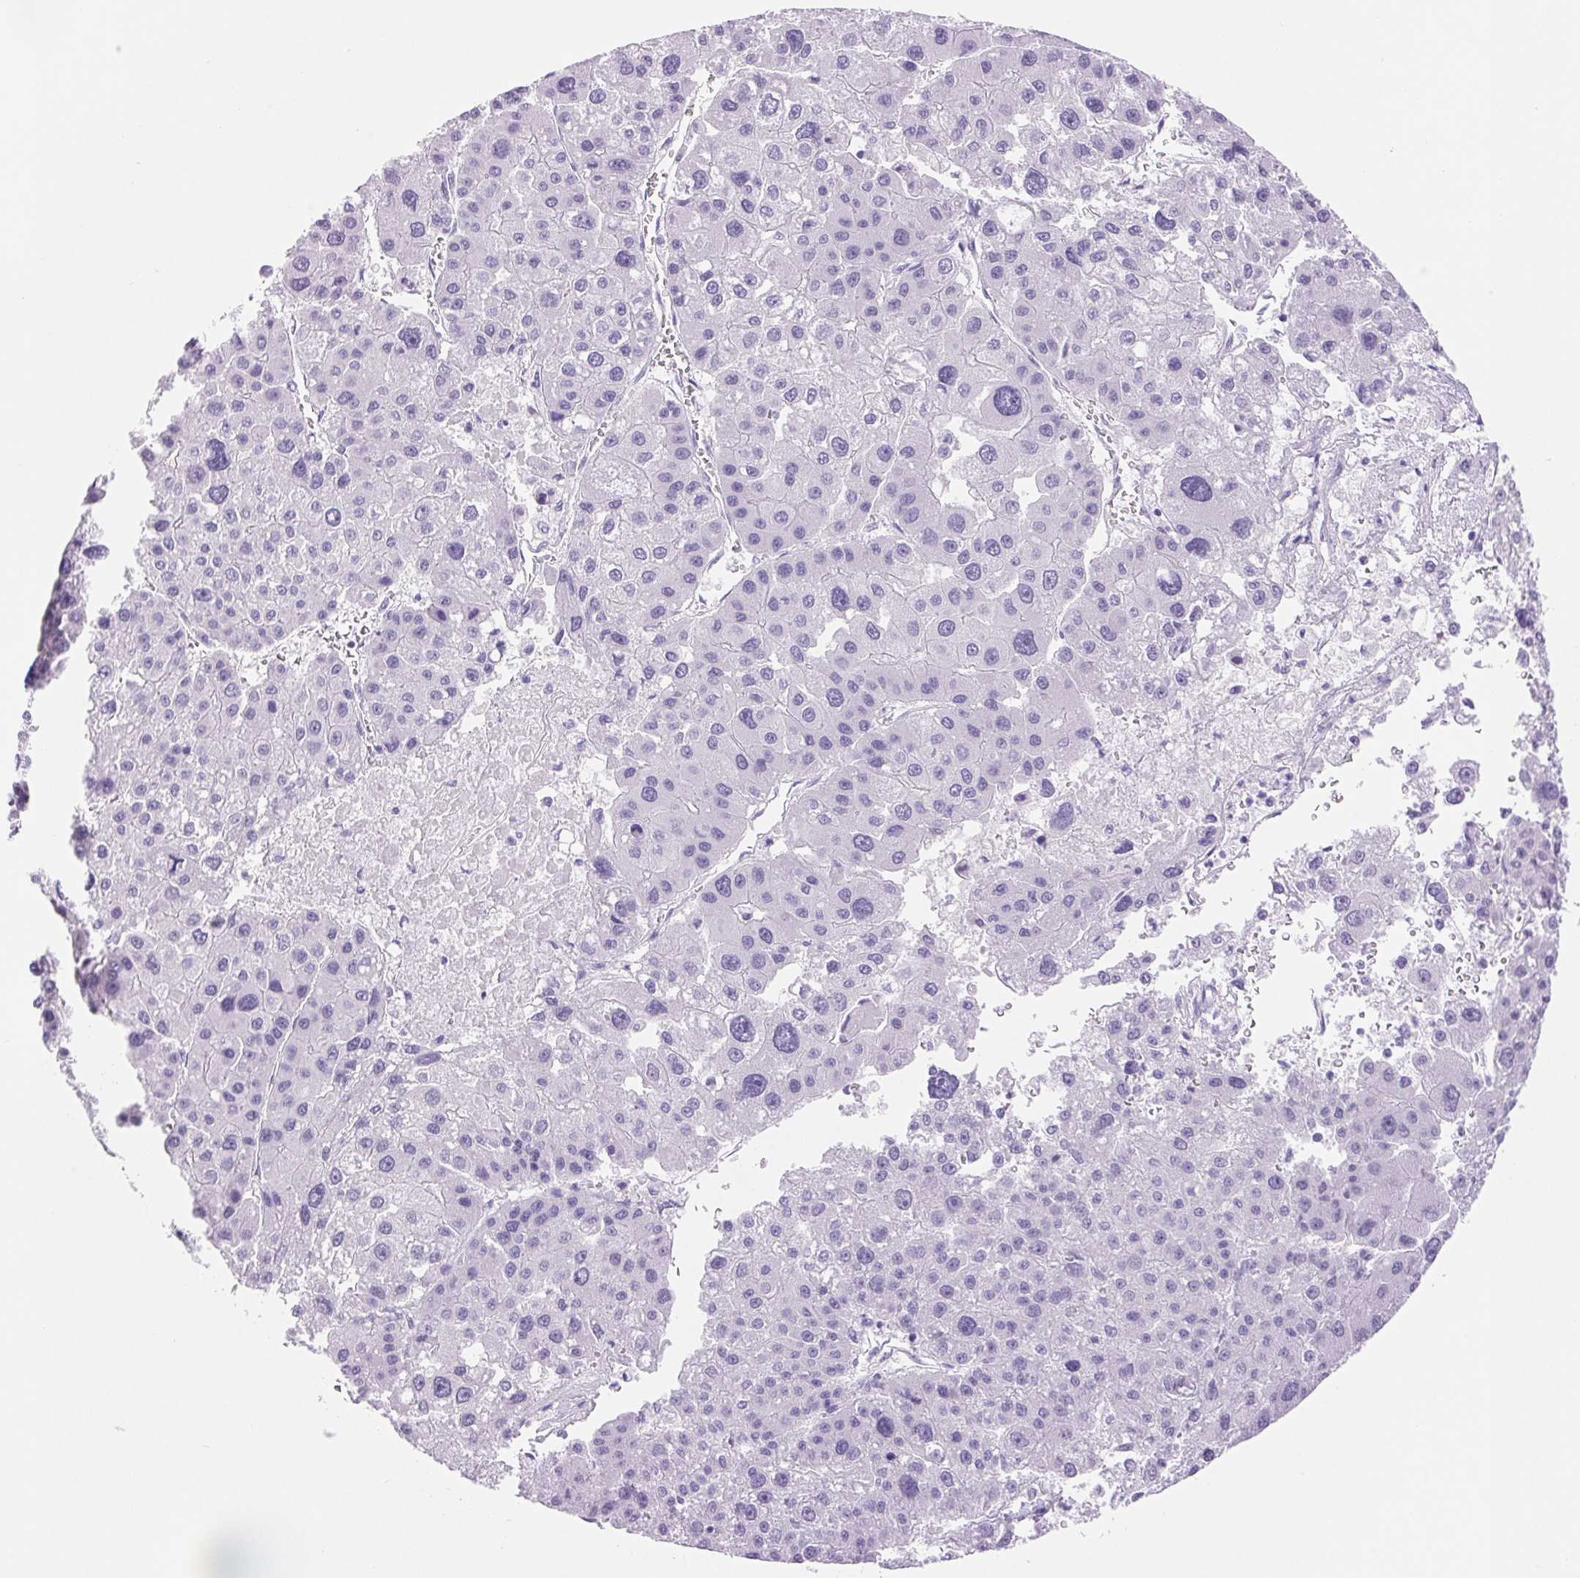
{"staining": {"intensity": "negative", "quantity": "none", "location": "none"}, "tissue": "liver cancer", "cell_type": "Tumor cells", "image_type": "cancer", "snomed": [{"axis": "morphology", "description": "Carcinoma, Hepatocellular, NOS"}, {"axis": "topography", "description": "Liver"}], "caption": "There is no significant staining in tumor cells of hepatocellular carcinoma (liver).", "gene": "SERPINB3", "patient": {"sex": "male", "age": 73}}